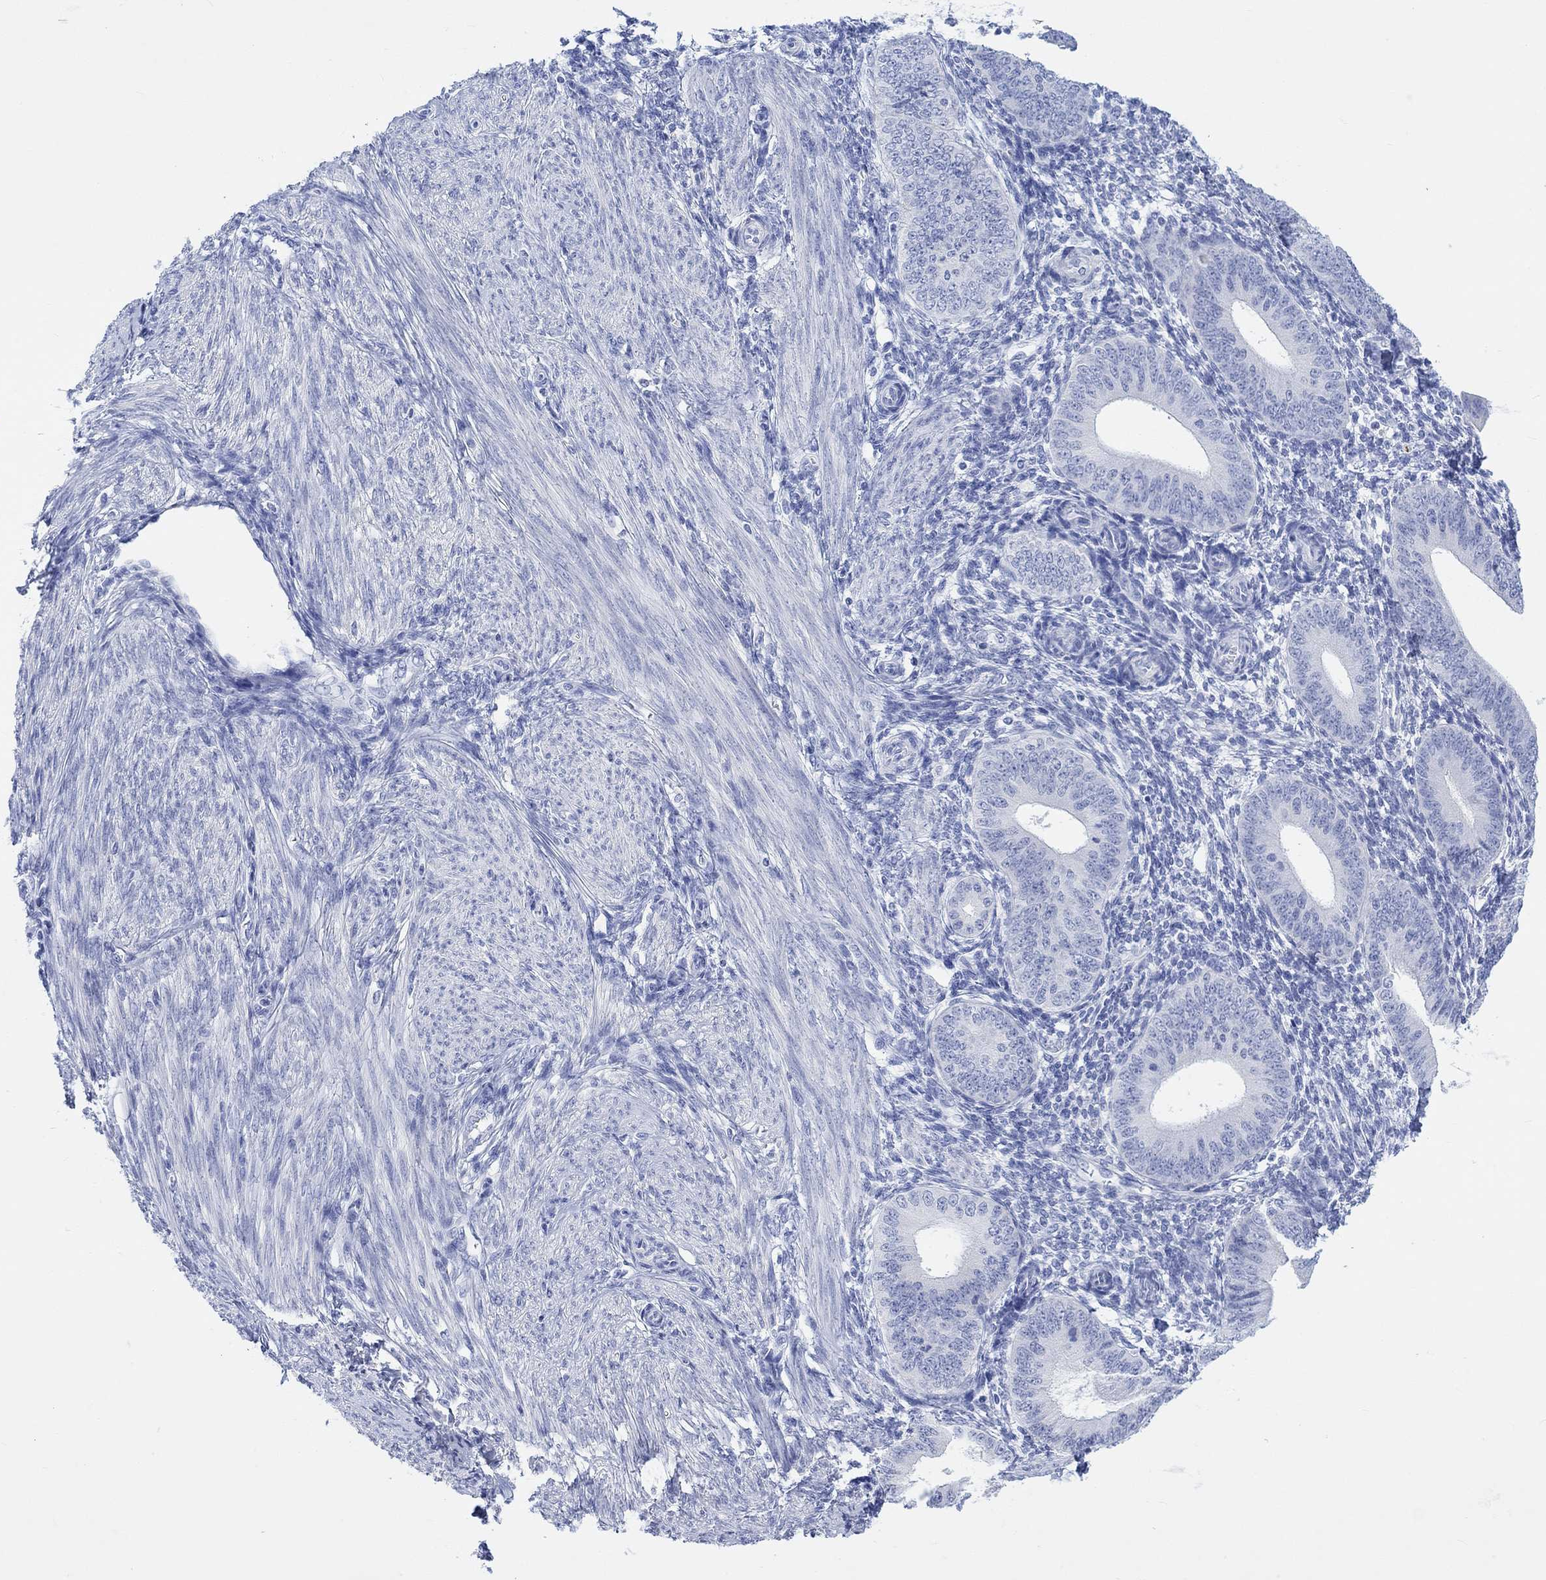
{"staining": {"intensity": "negative", "quantity": "none", "location": "none"}, "tissue": "endometrium", "cell_type": "Cells in endometrial stroma", "image_type": "normal", "snomed": [{"axis": "morphology", "description": "Normal tissue, NOS"}, {"axis": "topography", "description": "Endometrium"}], "caption": "An immunohistochemistry (IHC) micrograph of unremarkable endometrium is shown. There is no staining in cells in endometrial stroma of endometrium. (DAB IHC with hematoxylin counter stain).", "gene": "CALCA", "patient": {"sex": "female", "age": 39}}